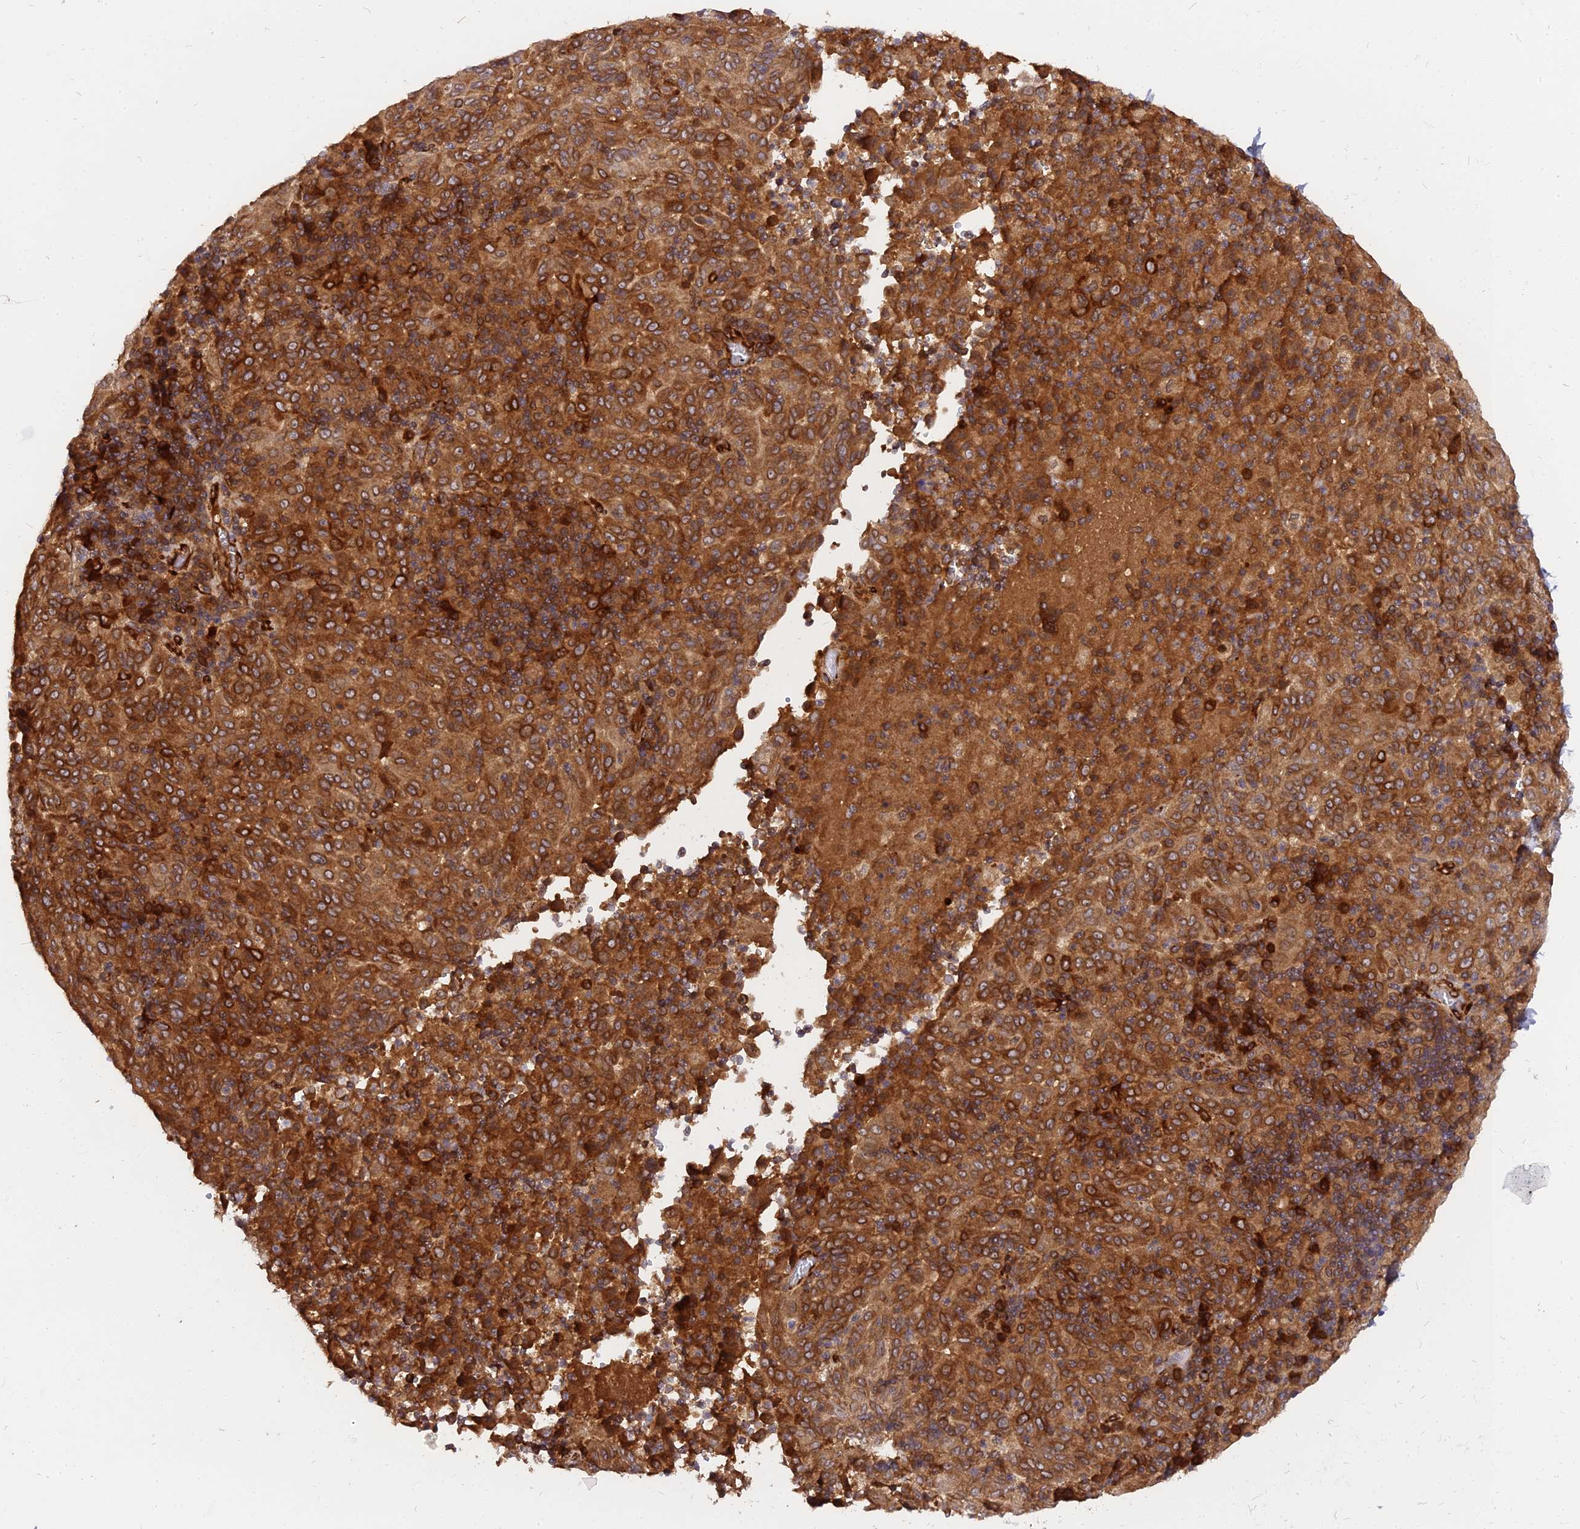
{"staining": {"intensity": "strong", "quantity": ">75%", "location": "cytoplasmic/membranous"}, "tissue": "pancreatic cancer", "cell_type": "Tumor cells", "image_type": "cancer", "snomed": [{"axis": "morphology", "description": "Adenocarcinoma, NOS"}, {"axis": "topography", "description": "Pancreas"}], "caption": "A high amount of strong cytoplasmic/membranous staining is seen in approximately >75% of tumor cells in adenocarcinoma (pancreatic) tissue.", "gene": "PDE4D", "patient": {"sex": "male", "age": 63}}